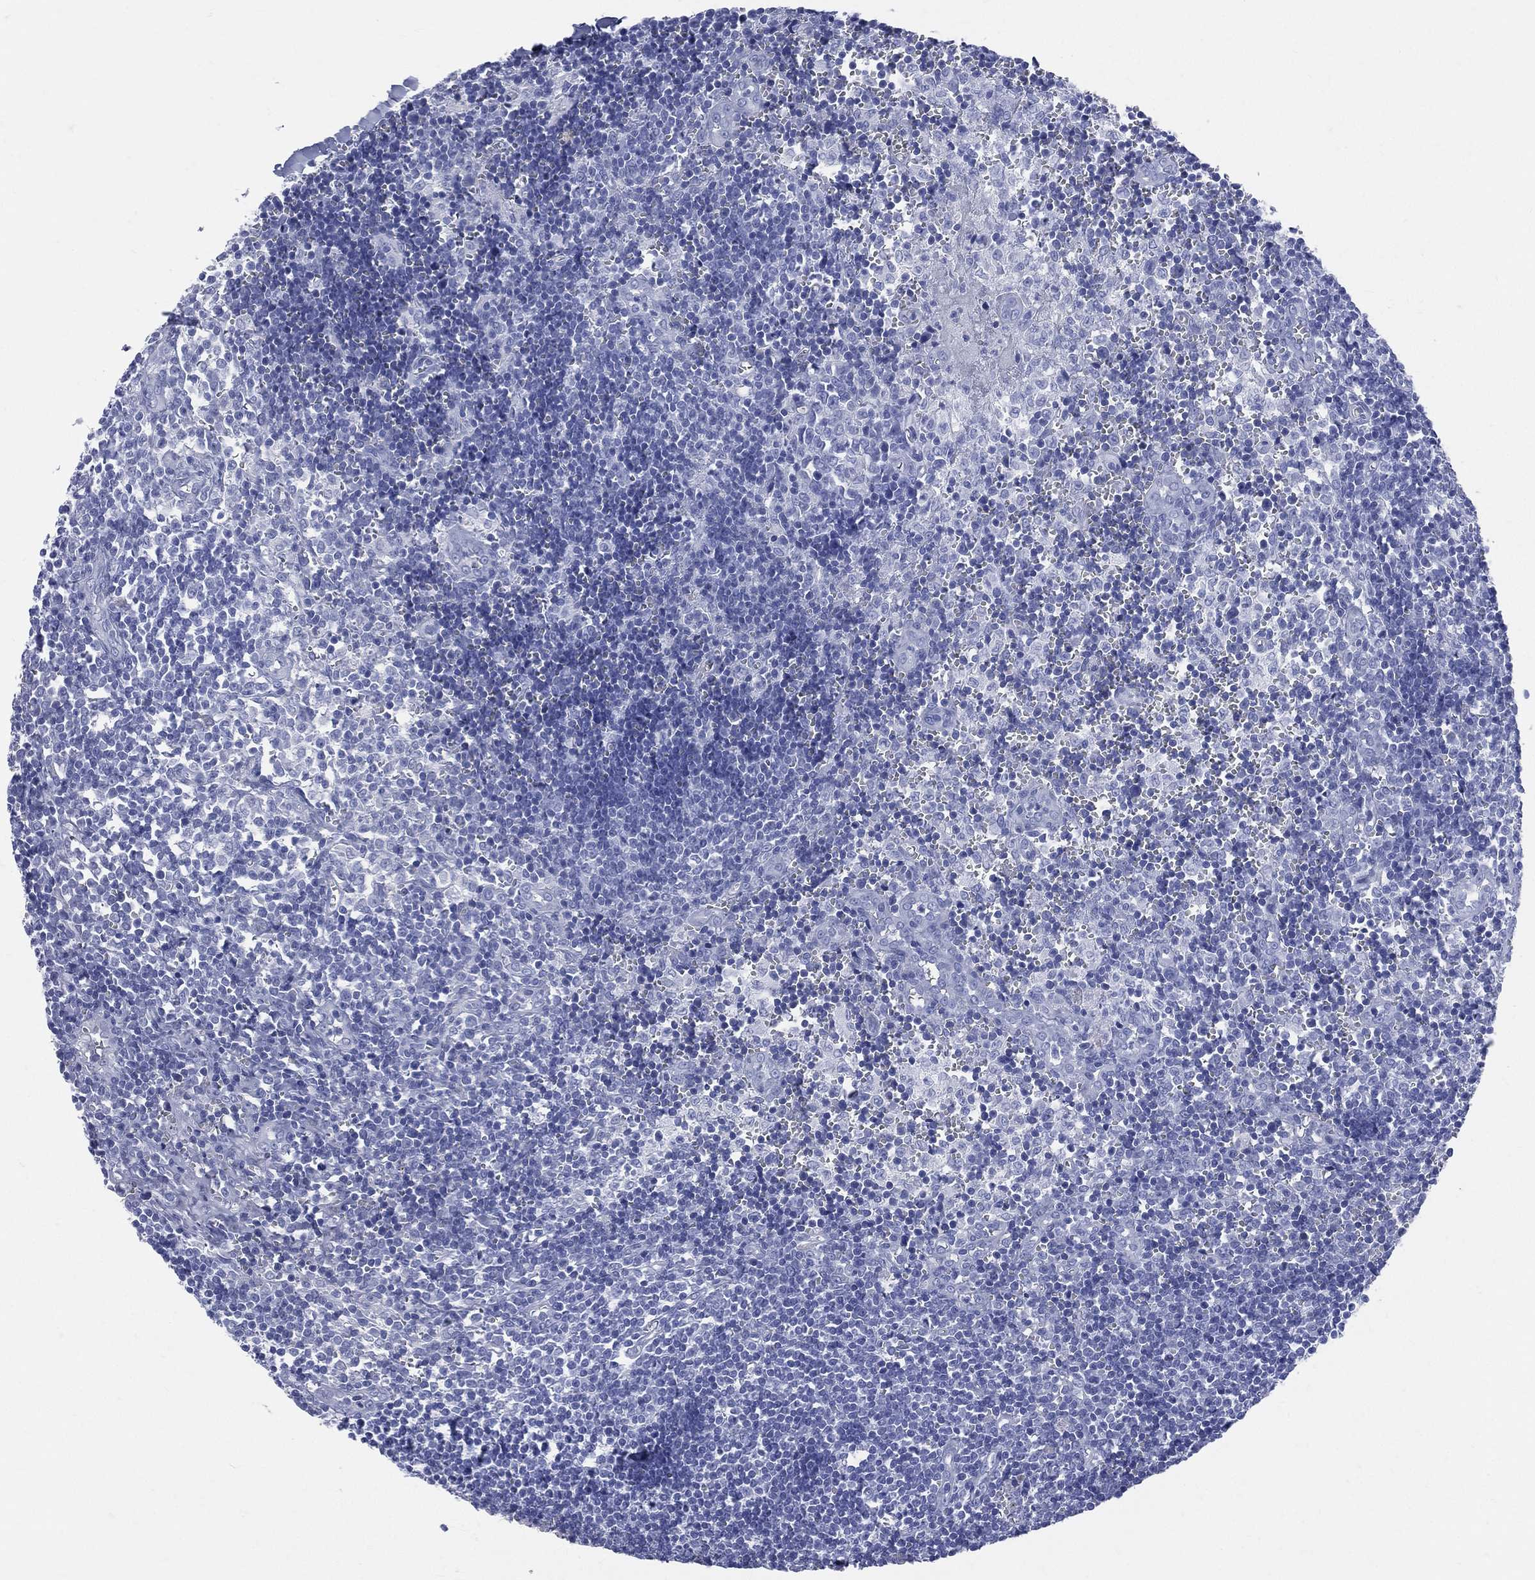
{"staining": {"intensity": "negative", "quantity": "none", "location": "none"}, "tissue": "lymph node", "cell_type": "Germinal center cells", "image_type": "normal", "snomed": [{"axis": "morphology", "description": "Normal tissue, NOS"}, {"axis": "topography", "description": "Lymph node"}, {"axis": "topography", "description": "Salivary gland"}], "caption": "High power microscopy histopathology image of an IHC image of normal lymph node, revealing no significant staining in germinal center cells.", "gene": "SYP", "patient": {"sex": "male", "age": 78}}